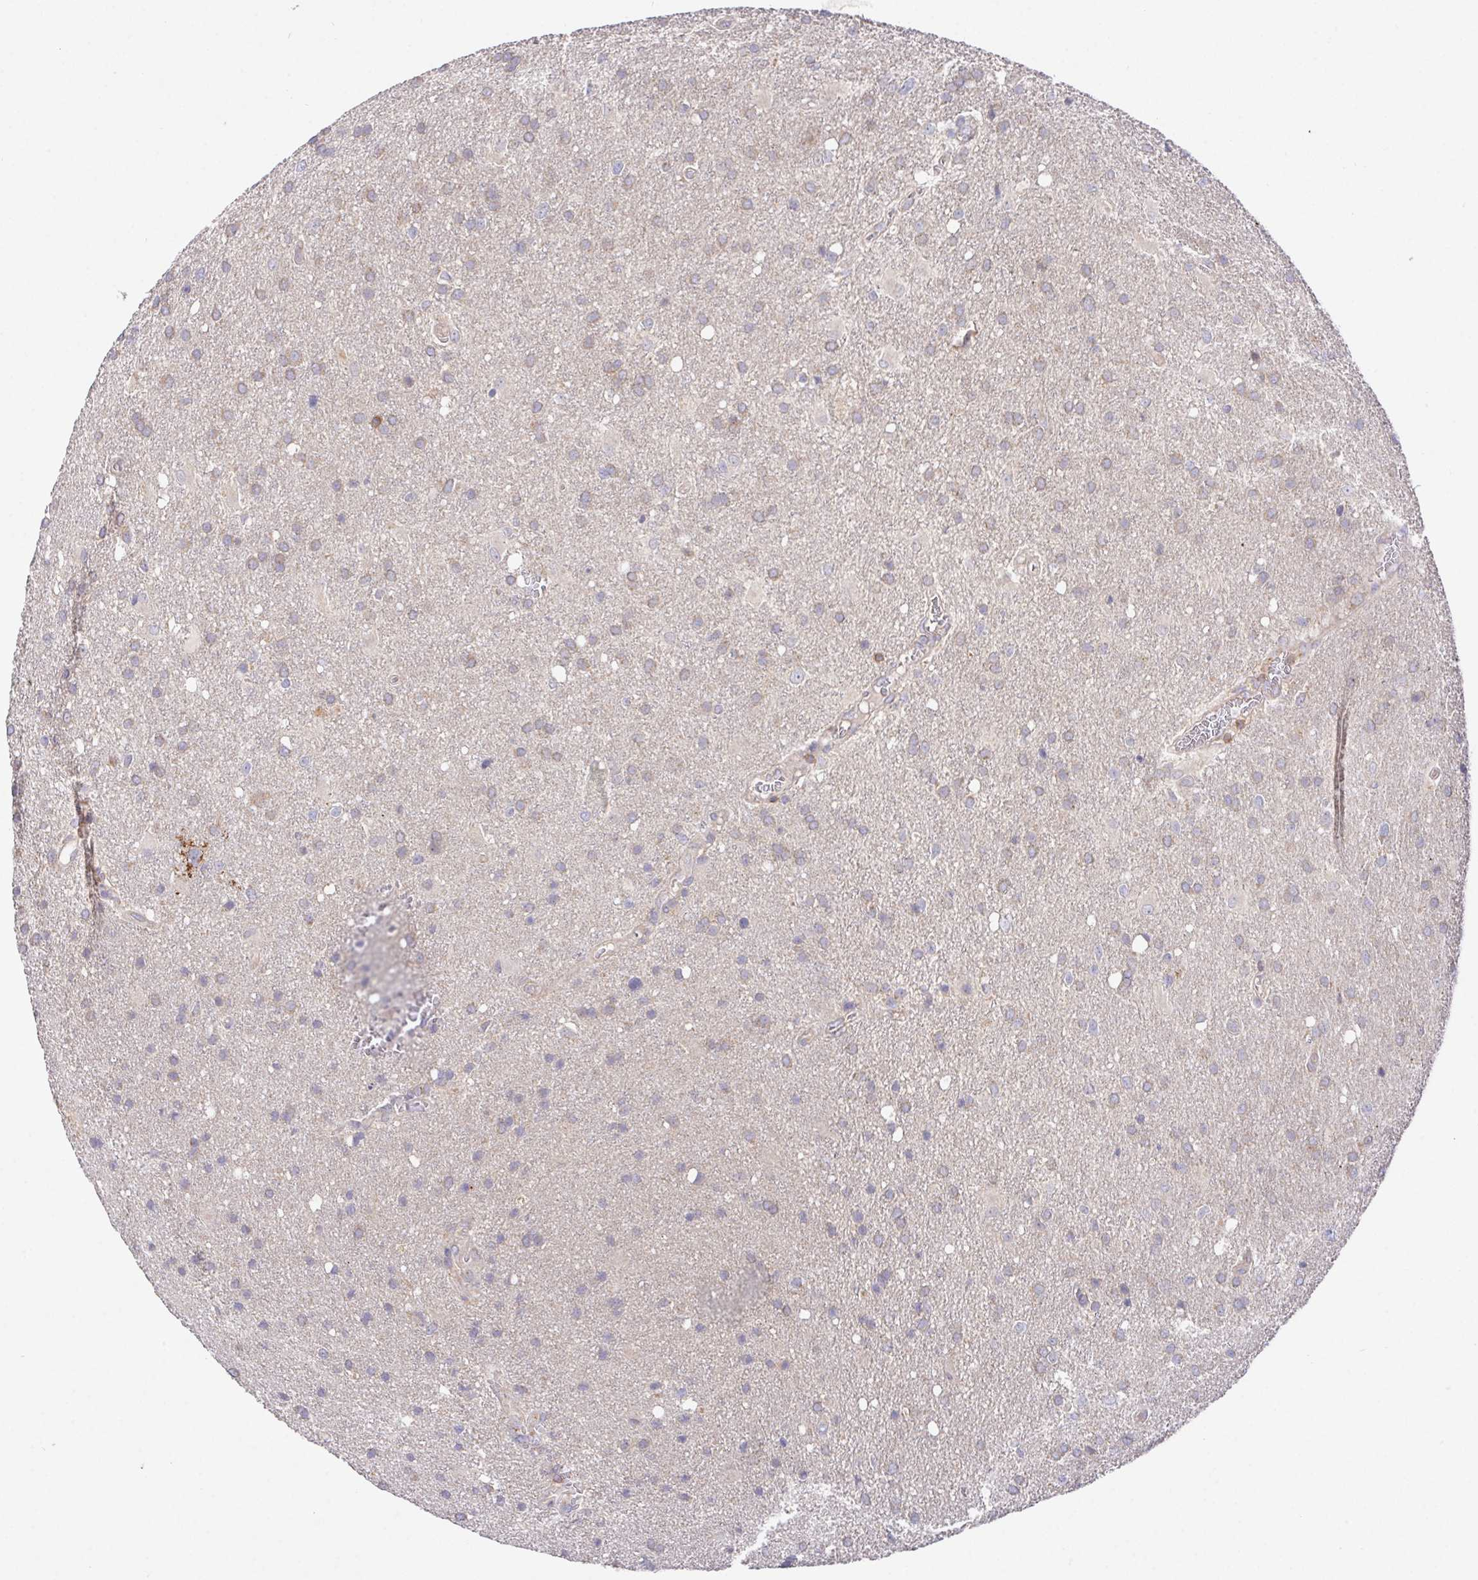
{"staining": {"intensity": "weak", "quantity": "25%-75%", "location": "cytoplasmic/membranous"}, "tissue": "glioma", "cell_type": "Tumor cells", "image_type": "cancer", "snomed": [{"axis": "morphology", "description": "Glioma, malignant, Low grade"}, {"axis": "topography", "description": "Brain"}], "caption": "High-power microscopy captured an immunohistochemistry (IHC) micrograph of glioma, revealing weak cytoplasmic/membranous expression in about 25%-75% of tumor cells.", "gene": "FAM241A", "patient": {"sex": "male", "age": 66}}